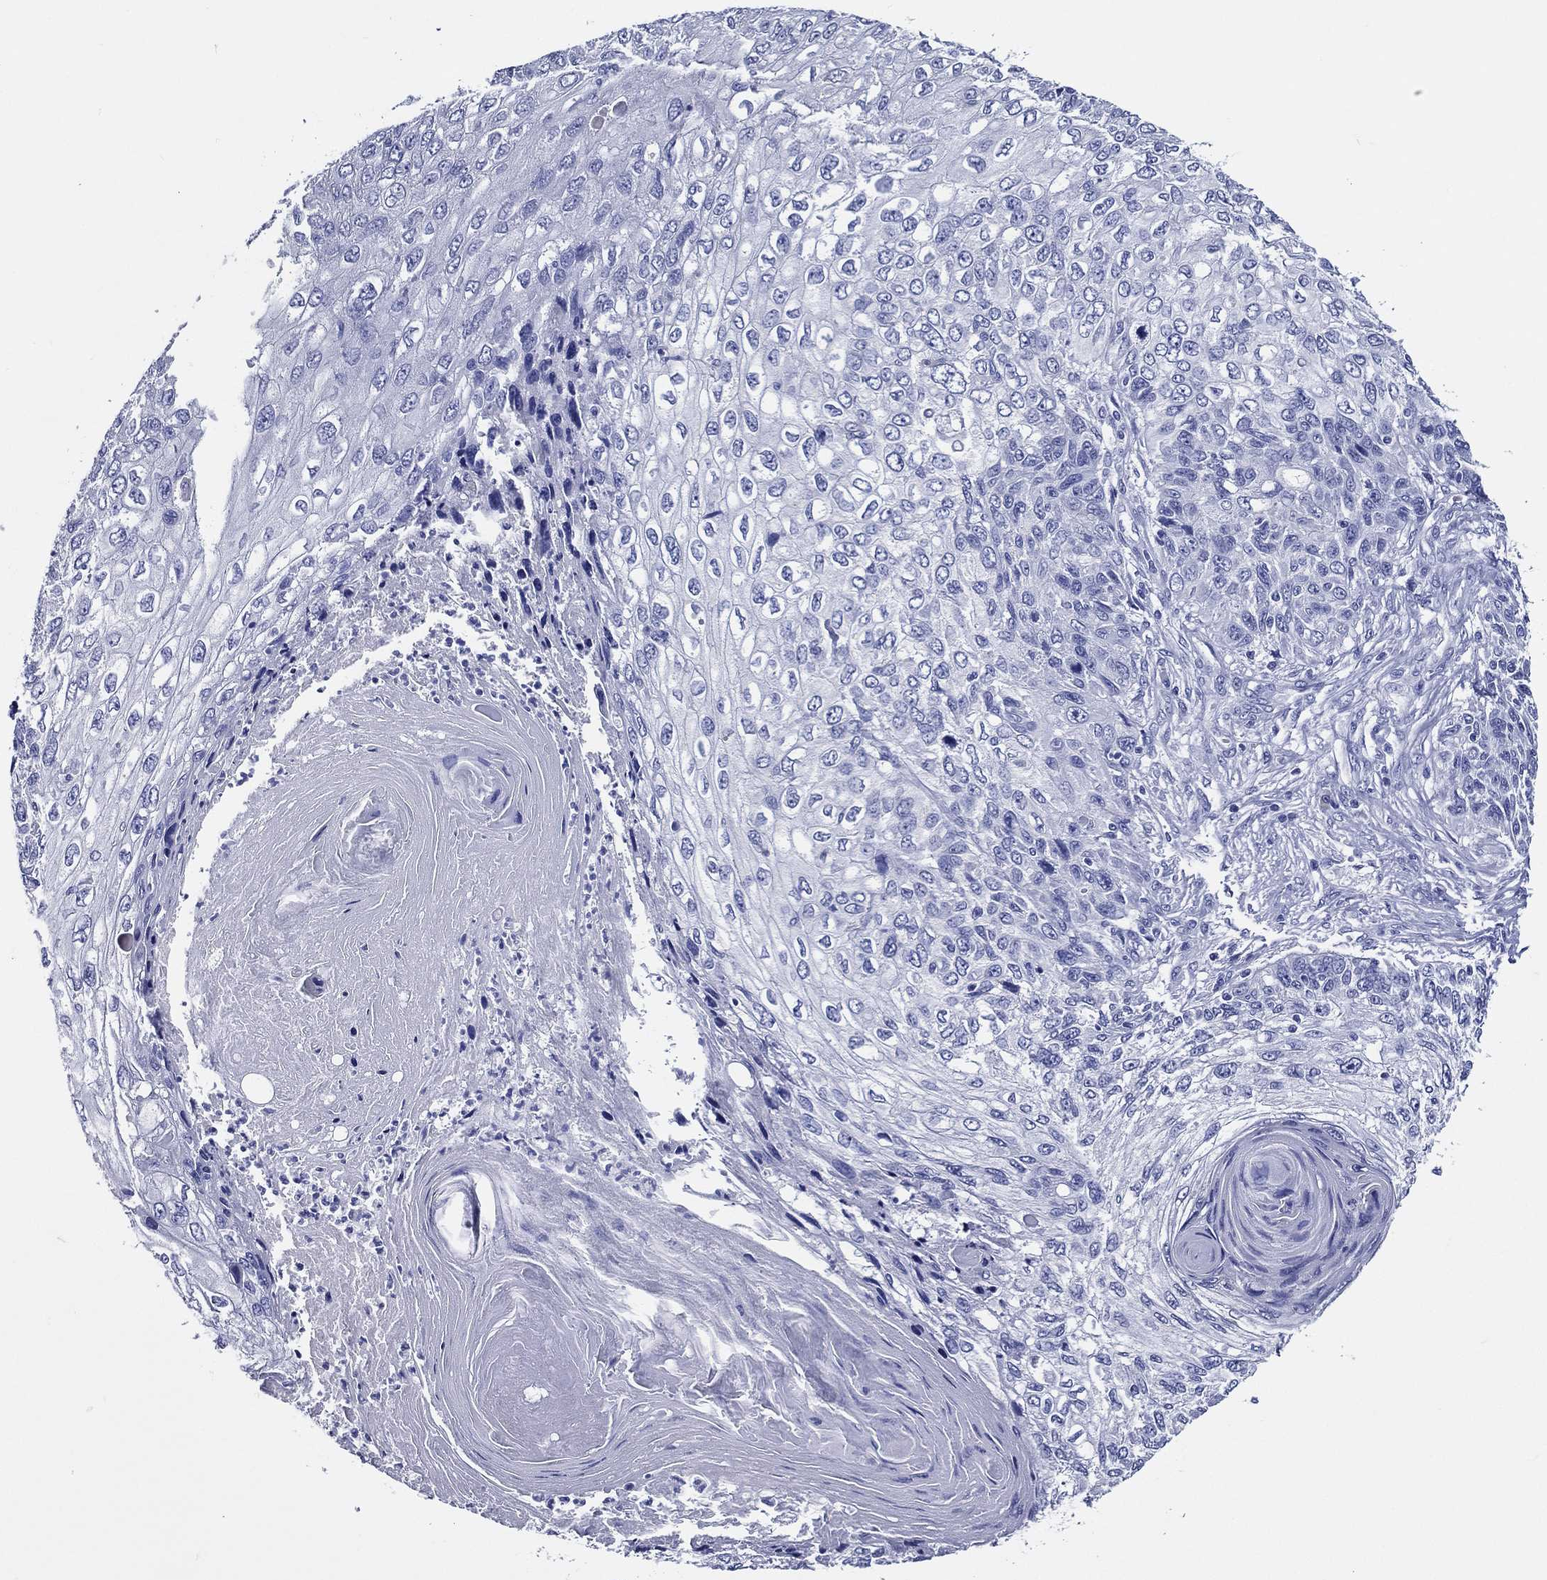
{"staining": {"intensity": "negative", "quantity": "none", "location": "none"}, "tissue": "skin cancer", "cell_type": "Tumor cells", "image_type": "cancer", "snomed": [{"axis": "morphology", "description": "Squamous cell carcinoma, NOS"}, {"axis": "topography", "description": "Skin"}], "caption": "Immunohistochemistry (IHC) micrograph of neoplastic tissue: human squamous cell carcinoma (skin) stained with DAB (3,3'-diaminobenzidine) demonstrates no significant protein staining in tumor cells. Nuclei are stained in blue.", "gene": "ACE2", "patient": {"sex": "male", "age": 92}}